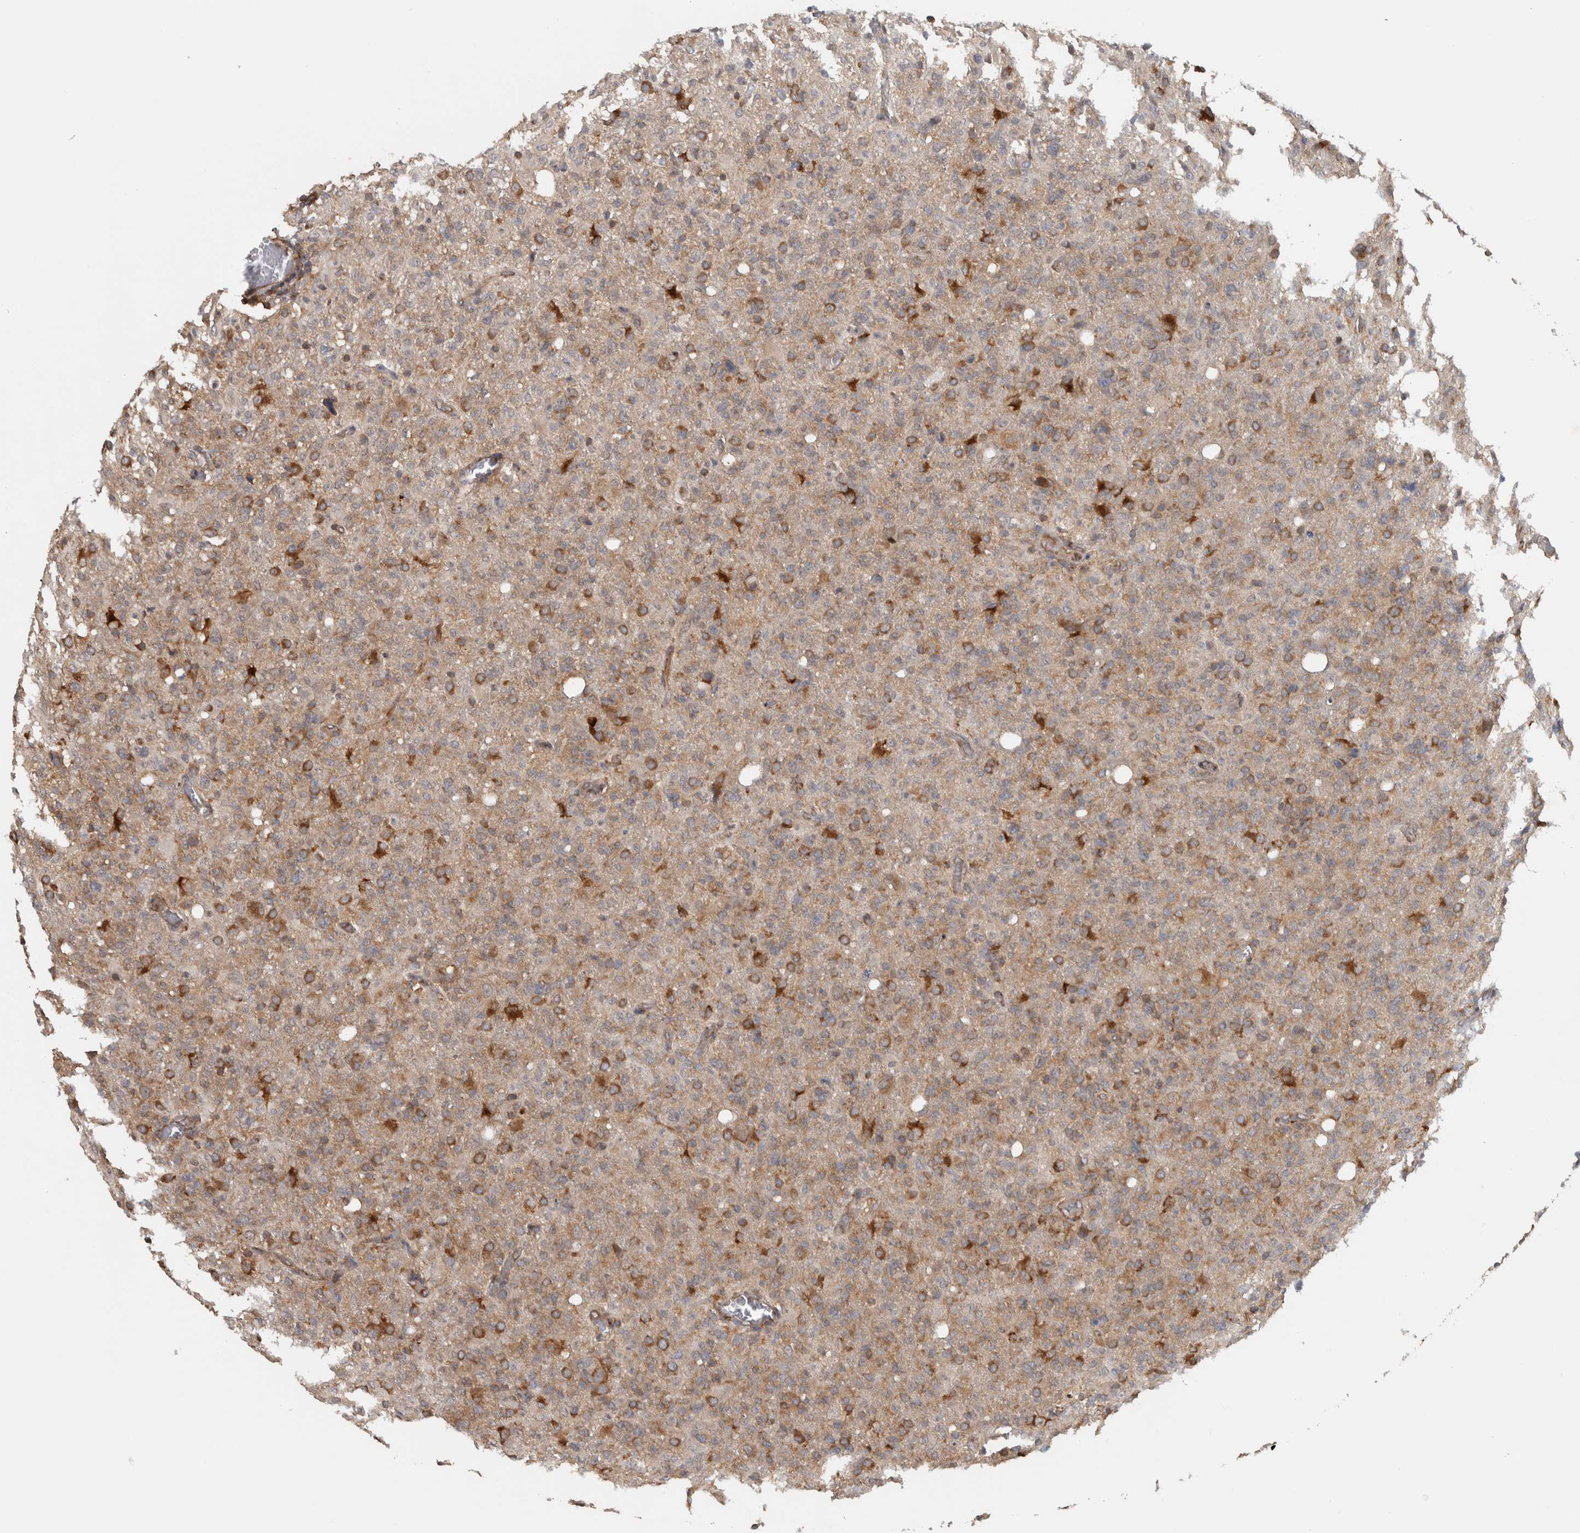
{"staining": {"intensity": "moderate", "quantity": "<25%", "location": "cytoplasmic/membranous"}, "tissue": "glioma", "cell_type": "Tumor cells", "image_type": "cancer", "snomed": [{"axis": "morphology", "description": "Glioma, malignant, High grade"}, {"axis": "topography", "description": "Brain"}], "caption": "Immunohistochemistry (DAB) staining of human high-grade glioma (malignant) displays moderate cytoplasmic/membranous protein staining in approximately <25% of tumor cells.", "gene": "EIF3H", "patient": {"sex": "female", "age": 57}}